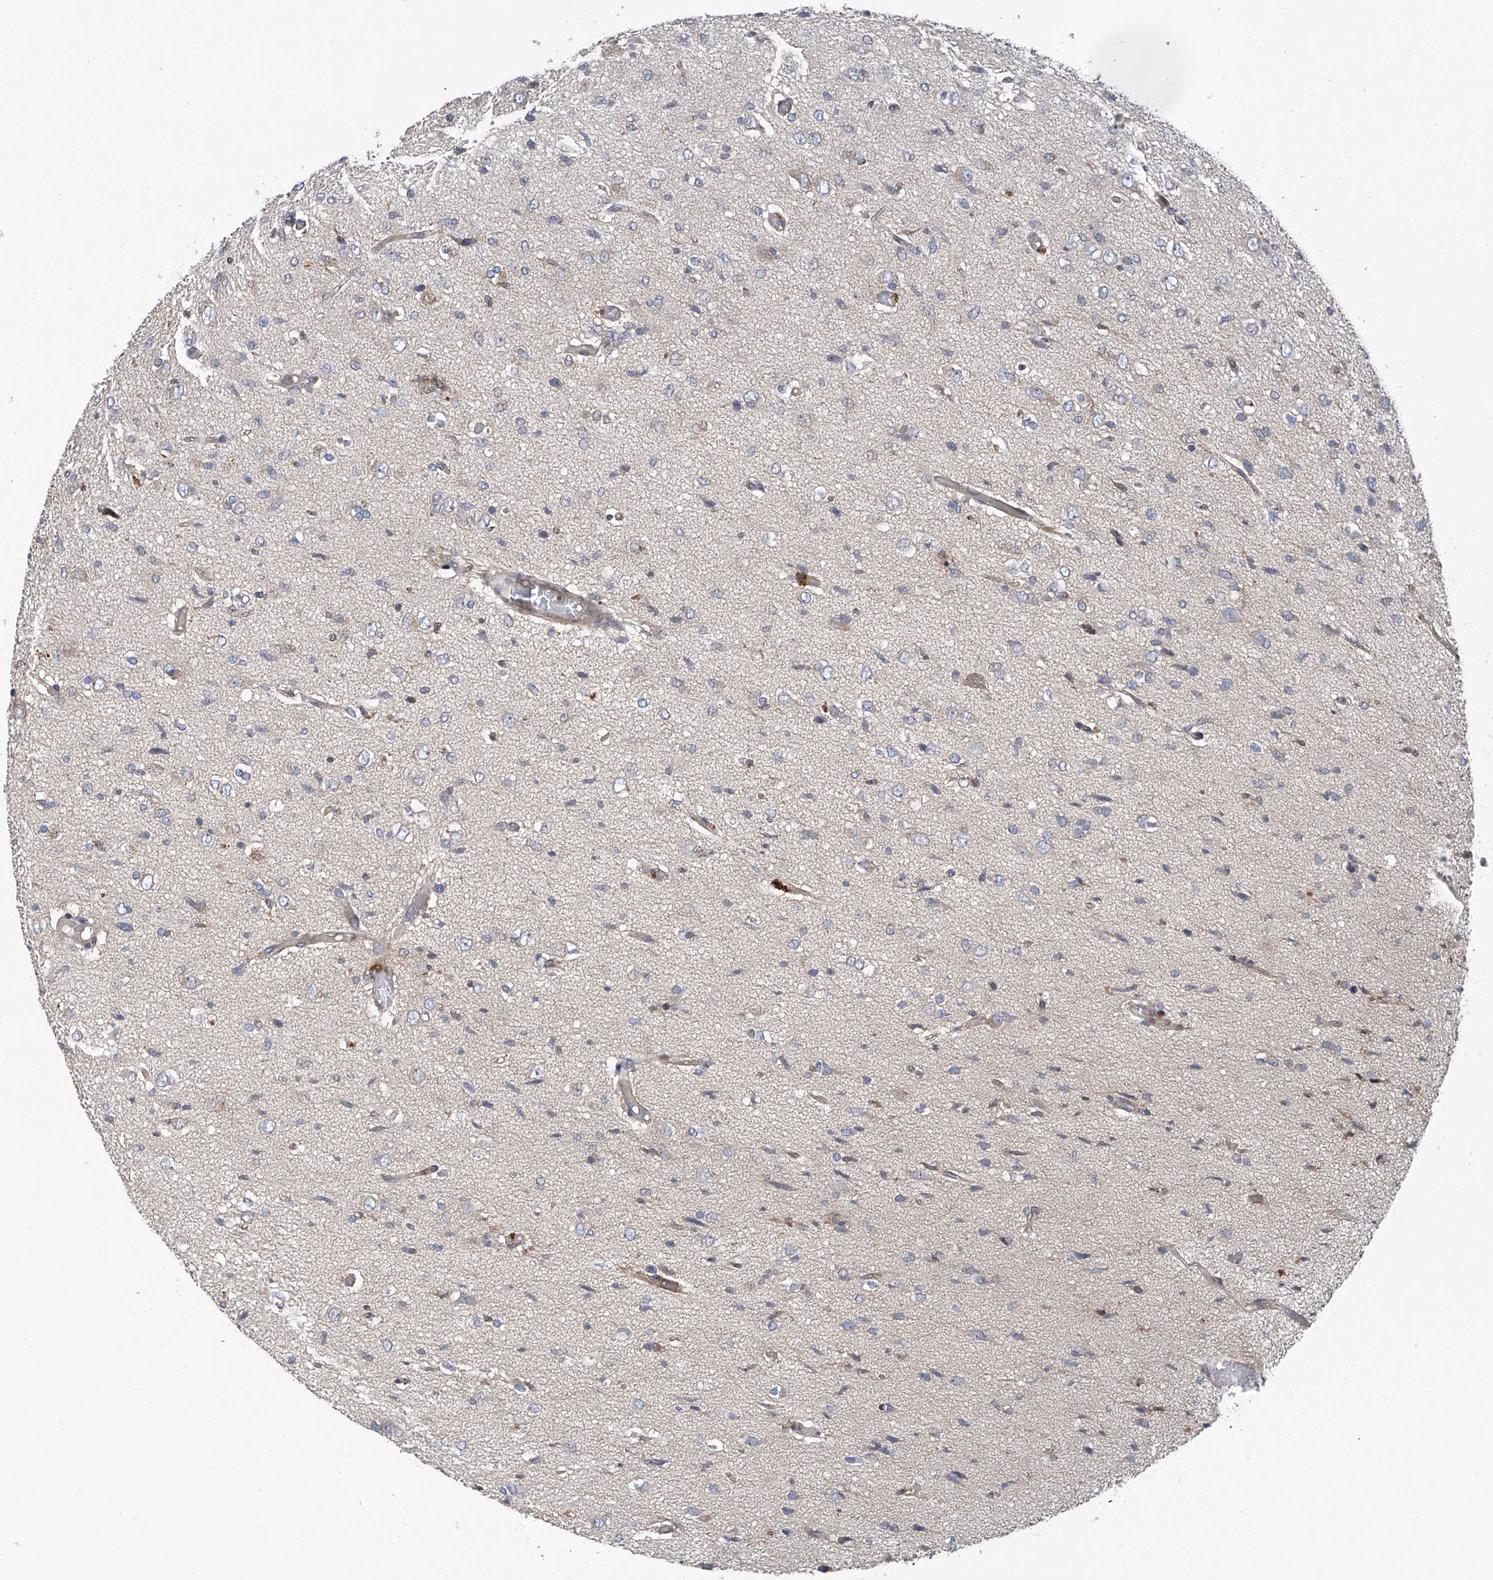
{"staining": {"intensity": "negative", "quantity": "none", "location": "none"}, "tissue": "glioma", "cell_type": "Tumor cells", "image_type": "cancer", "snomed": [{"axis": "morphology", "description": "Glioma, malignant, High grade"}, {"axis": "topography", "description": "Brain"}], "caption": "Immunohistochemistry of human glioma shows no expression in tumor cells.", "gene": "TRIM38", "patient": {"sex": "female", "age": 59}}